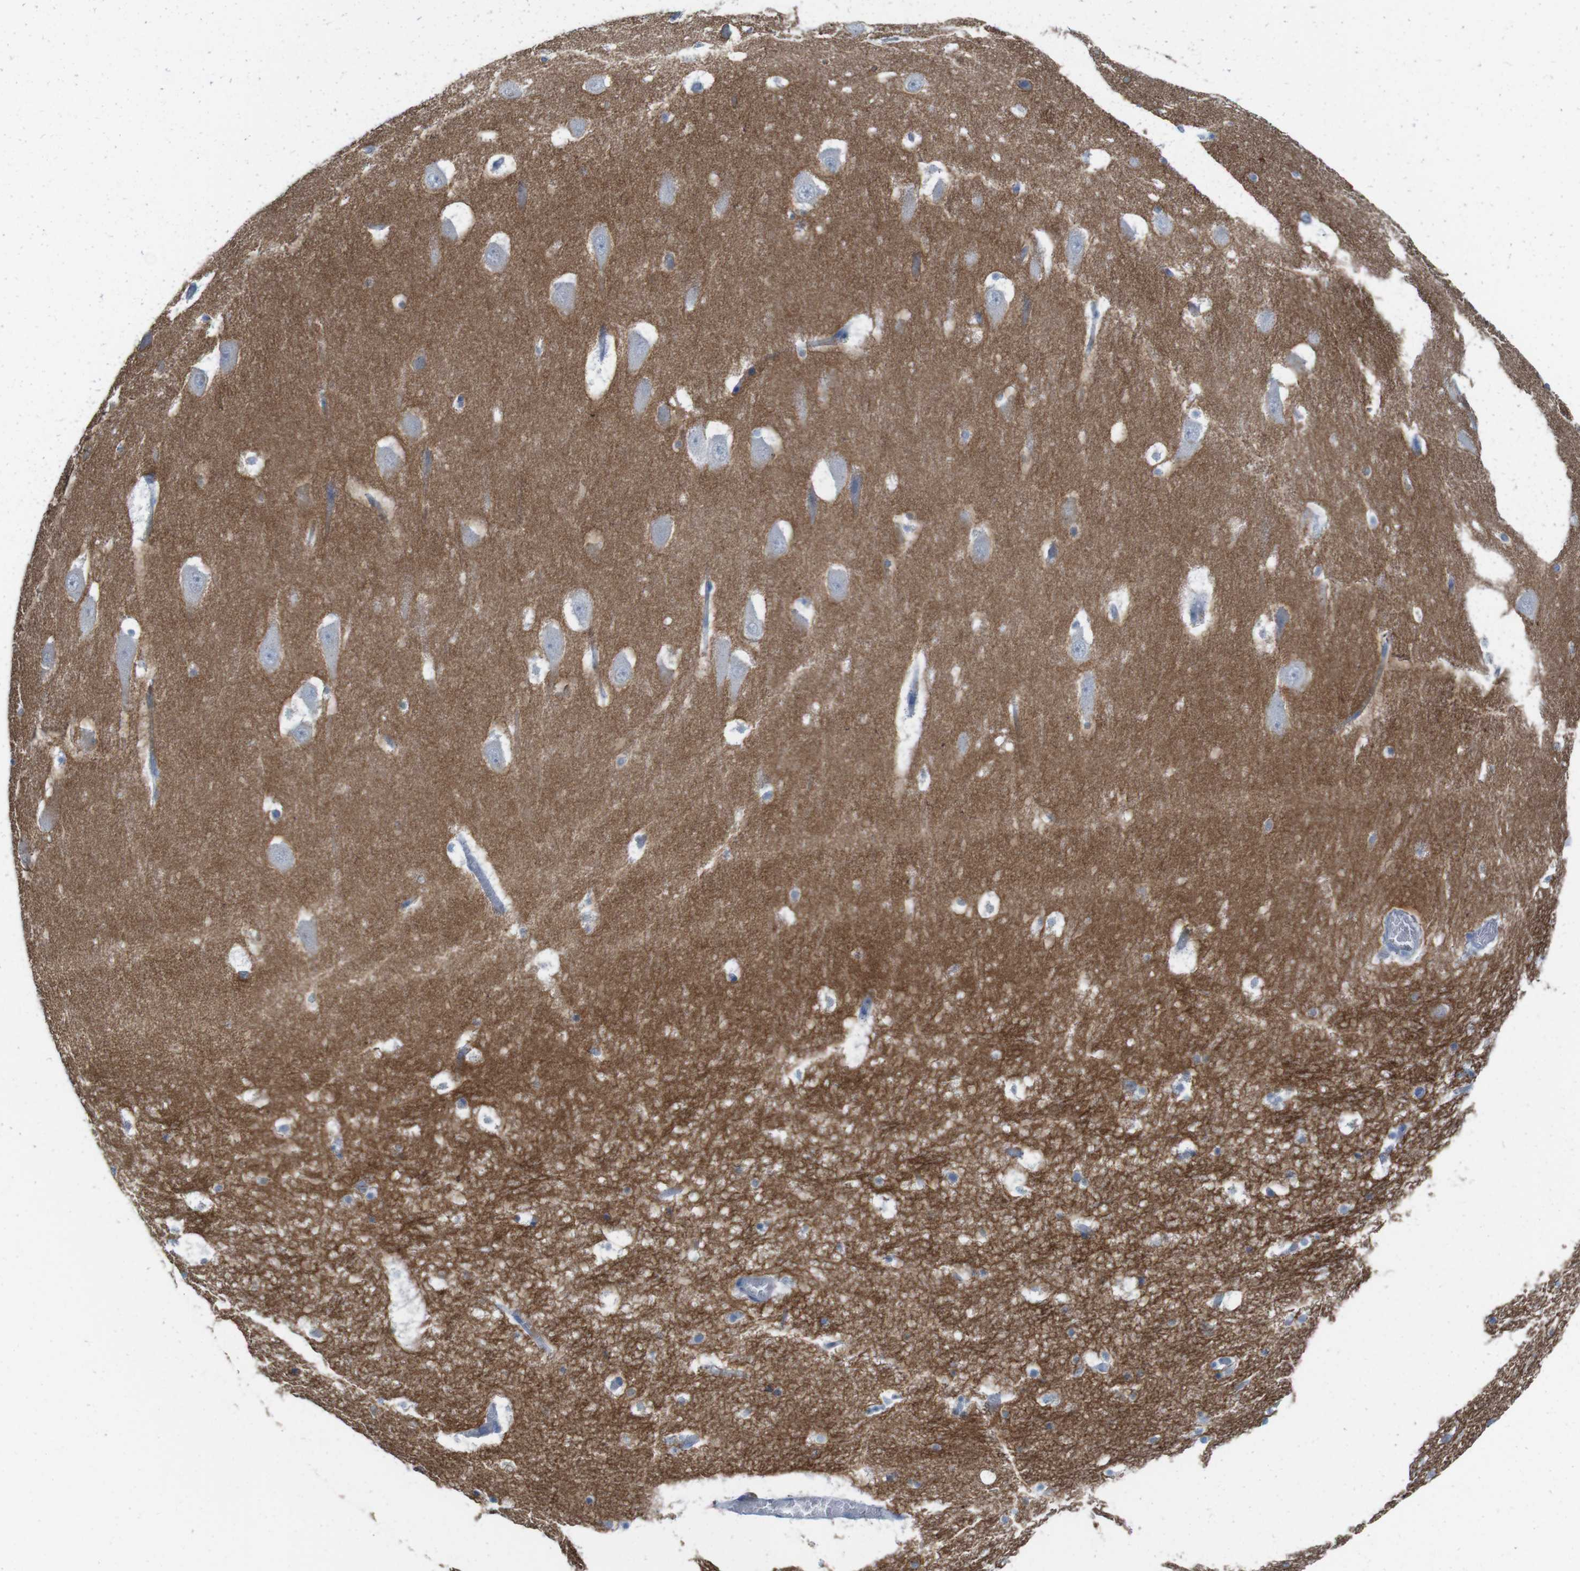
{"staining": {"intensity": "negative", "quantity": "none", "location": "none"}, "tissue": "hippocampus", "cell_type": "Glial cells", "image_type": "normal", "snomed": [{"axis": "morphology", "description": "Normal tissue, NOS"}, {"axis": "topography", "description": "Hippocampus"}], "caption": "Immunohistochemistry image of normal human hippocampus stained for a protein (brown), which exhibits no expression in glial cells. (IHC, brightfield microscopy, high magnification).", "gene": "IGSF8", "patient": {"sex": "male", "age": 45}}